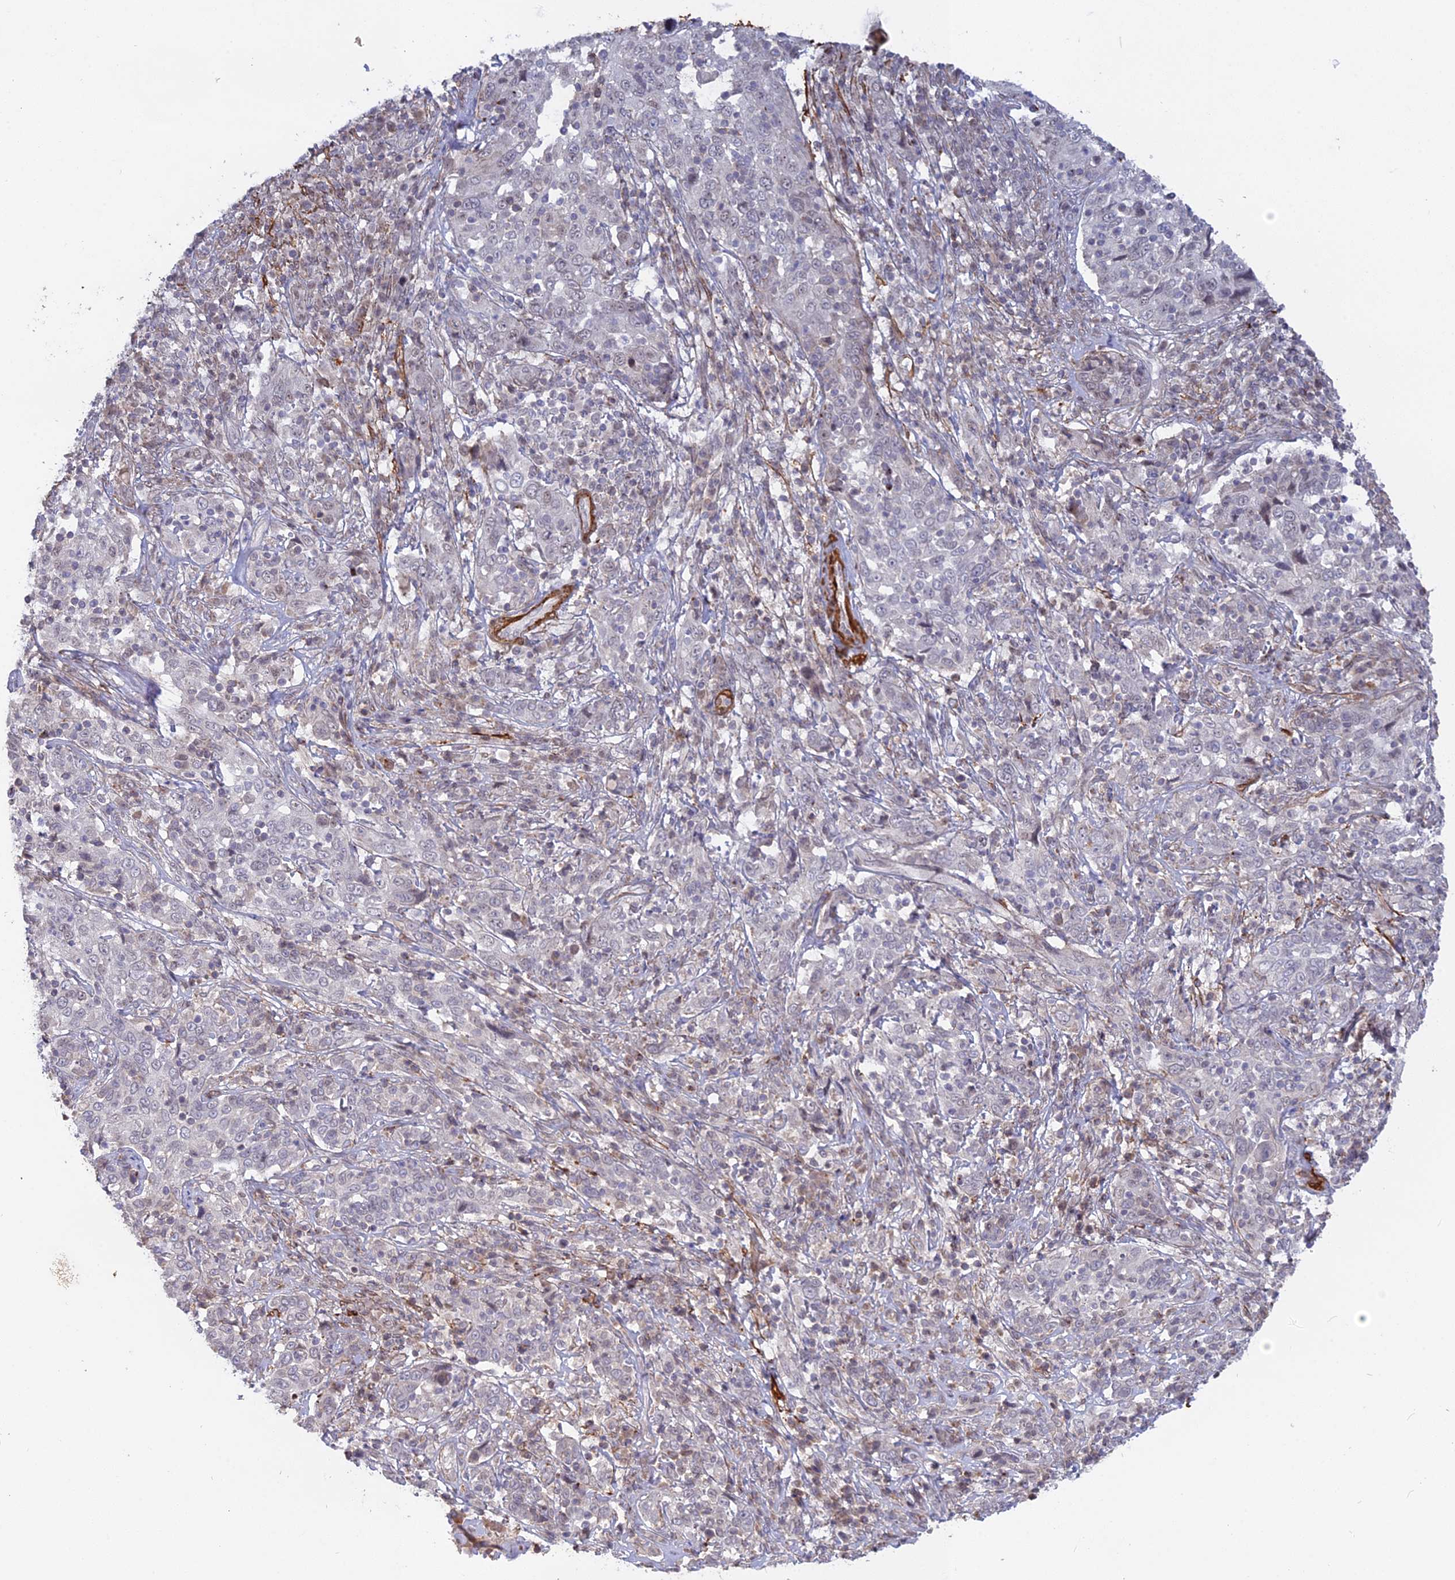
{"staining": {"intensity": "negative", "quantity": "none", "location": "none"}, "tissue": "cervical cancer", "cell_type": "Tumor cells", "image_type": "cancer", "snomed": [{"axis": "morphology", "description": "Squamous cell carcinoma, NOS"}, {"axis": "topography", "description": "Cervix"}], "caption": "Tumor cells are negative for brown protein staining in cervical squamous cell carcinoma.", "gene": "CCDC154", "patient": {"sex": "female", "age": 46}}